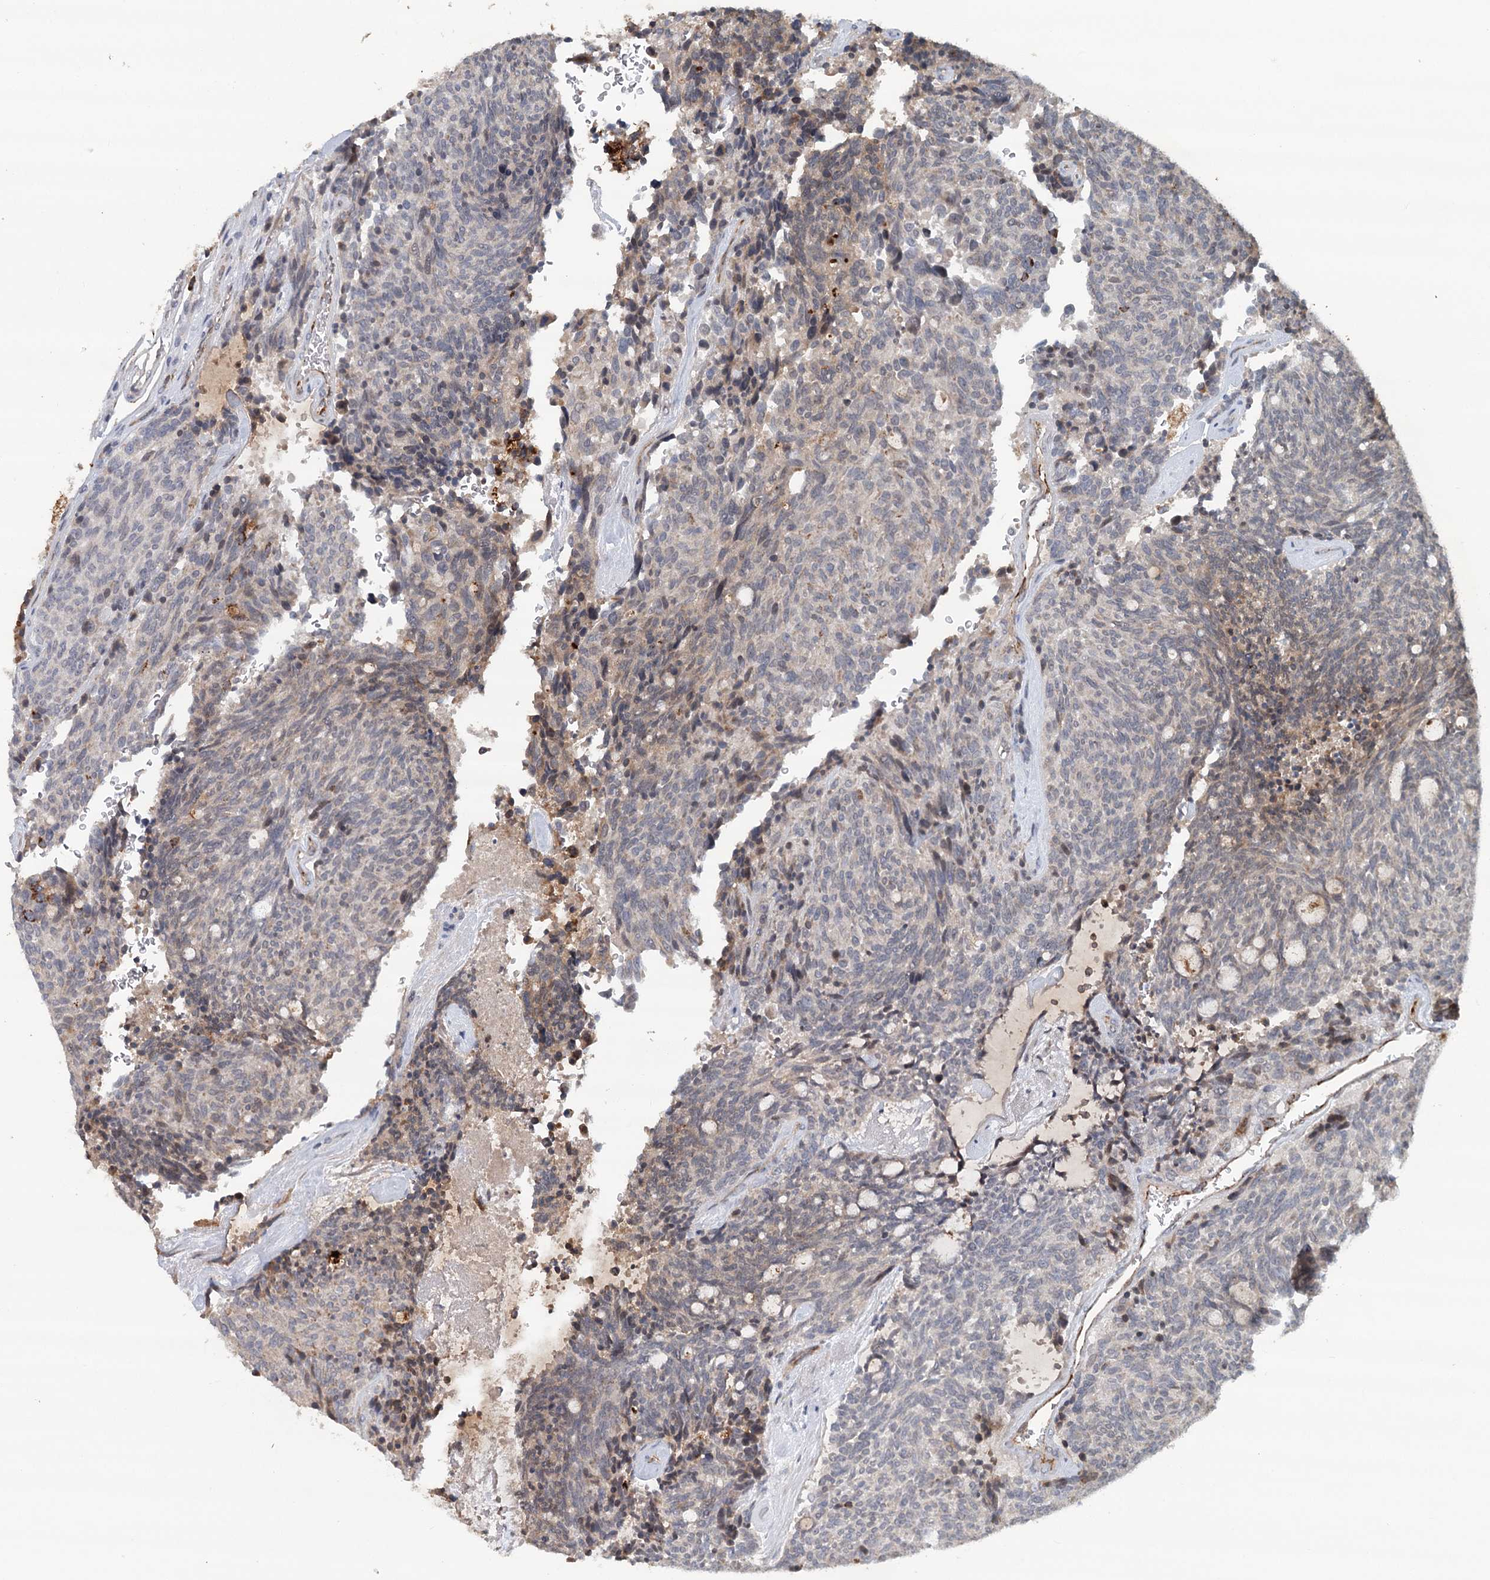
{"staining": {"intensity": "negative", "quantity": "none", "location": "none"}, "tissue": "carcinoid", "cell_type": "Tumor cells", "image_type": "cancer", "snomed": [{"axis": "morphology", "description": "Carcinoid, malignant, NOS"}, {"axis": "topography", "description": "Pancreas"}], "caption": "Immunohistochemistry image of neoplastic tissue: carcinoid stained with DAB demonstrates no significant protein staining in tumor cells.", "gene": "RNF111", "patient": {"sex": "female", "age": 54}}